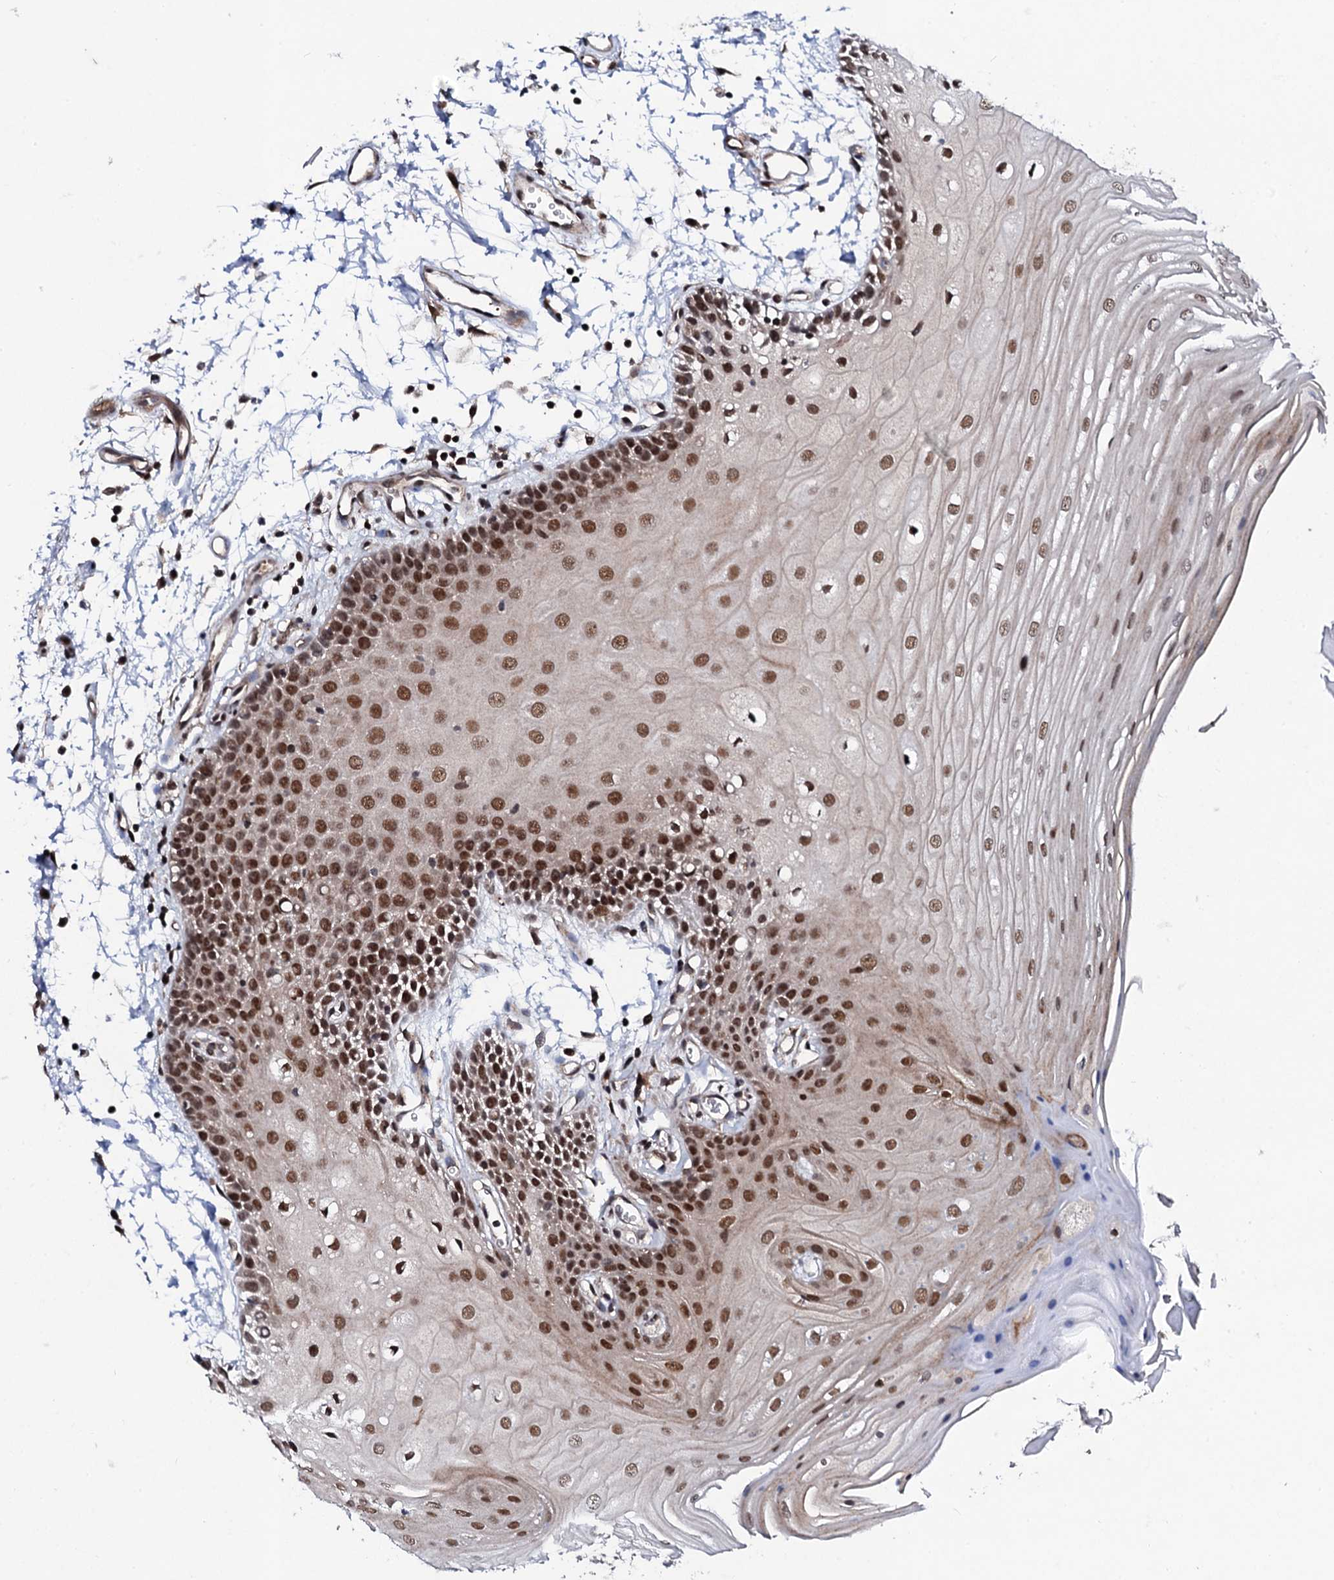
{"staining": {"intensity": "strong", "quantity": ">75%", "location": "nuclear"}, "tissue": "oral mucosa", "cell_type": "Squamous epithelial cells", "image_type": "normal", "snomed": [{"axis": "morphology", "description": "Normal tissue, NOS"}, {"axis": "topography", "description": "Oral tissue"}, {"axis": "topography", "description": "Tounge, NOS"}], "caption": "High-power microscopy captured an IHC histopathology image of benign oral mucosa, revealing strong nuclear staining in about >75% of squamous epithelial cells. (IHC, brightfield microscopy, high magnification).", "gene": "CSTF3", "patient": {"sex": "female", "age": 73}}